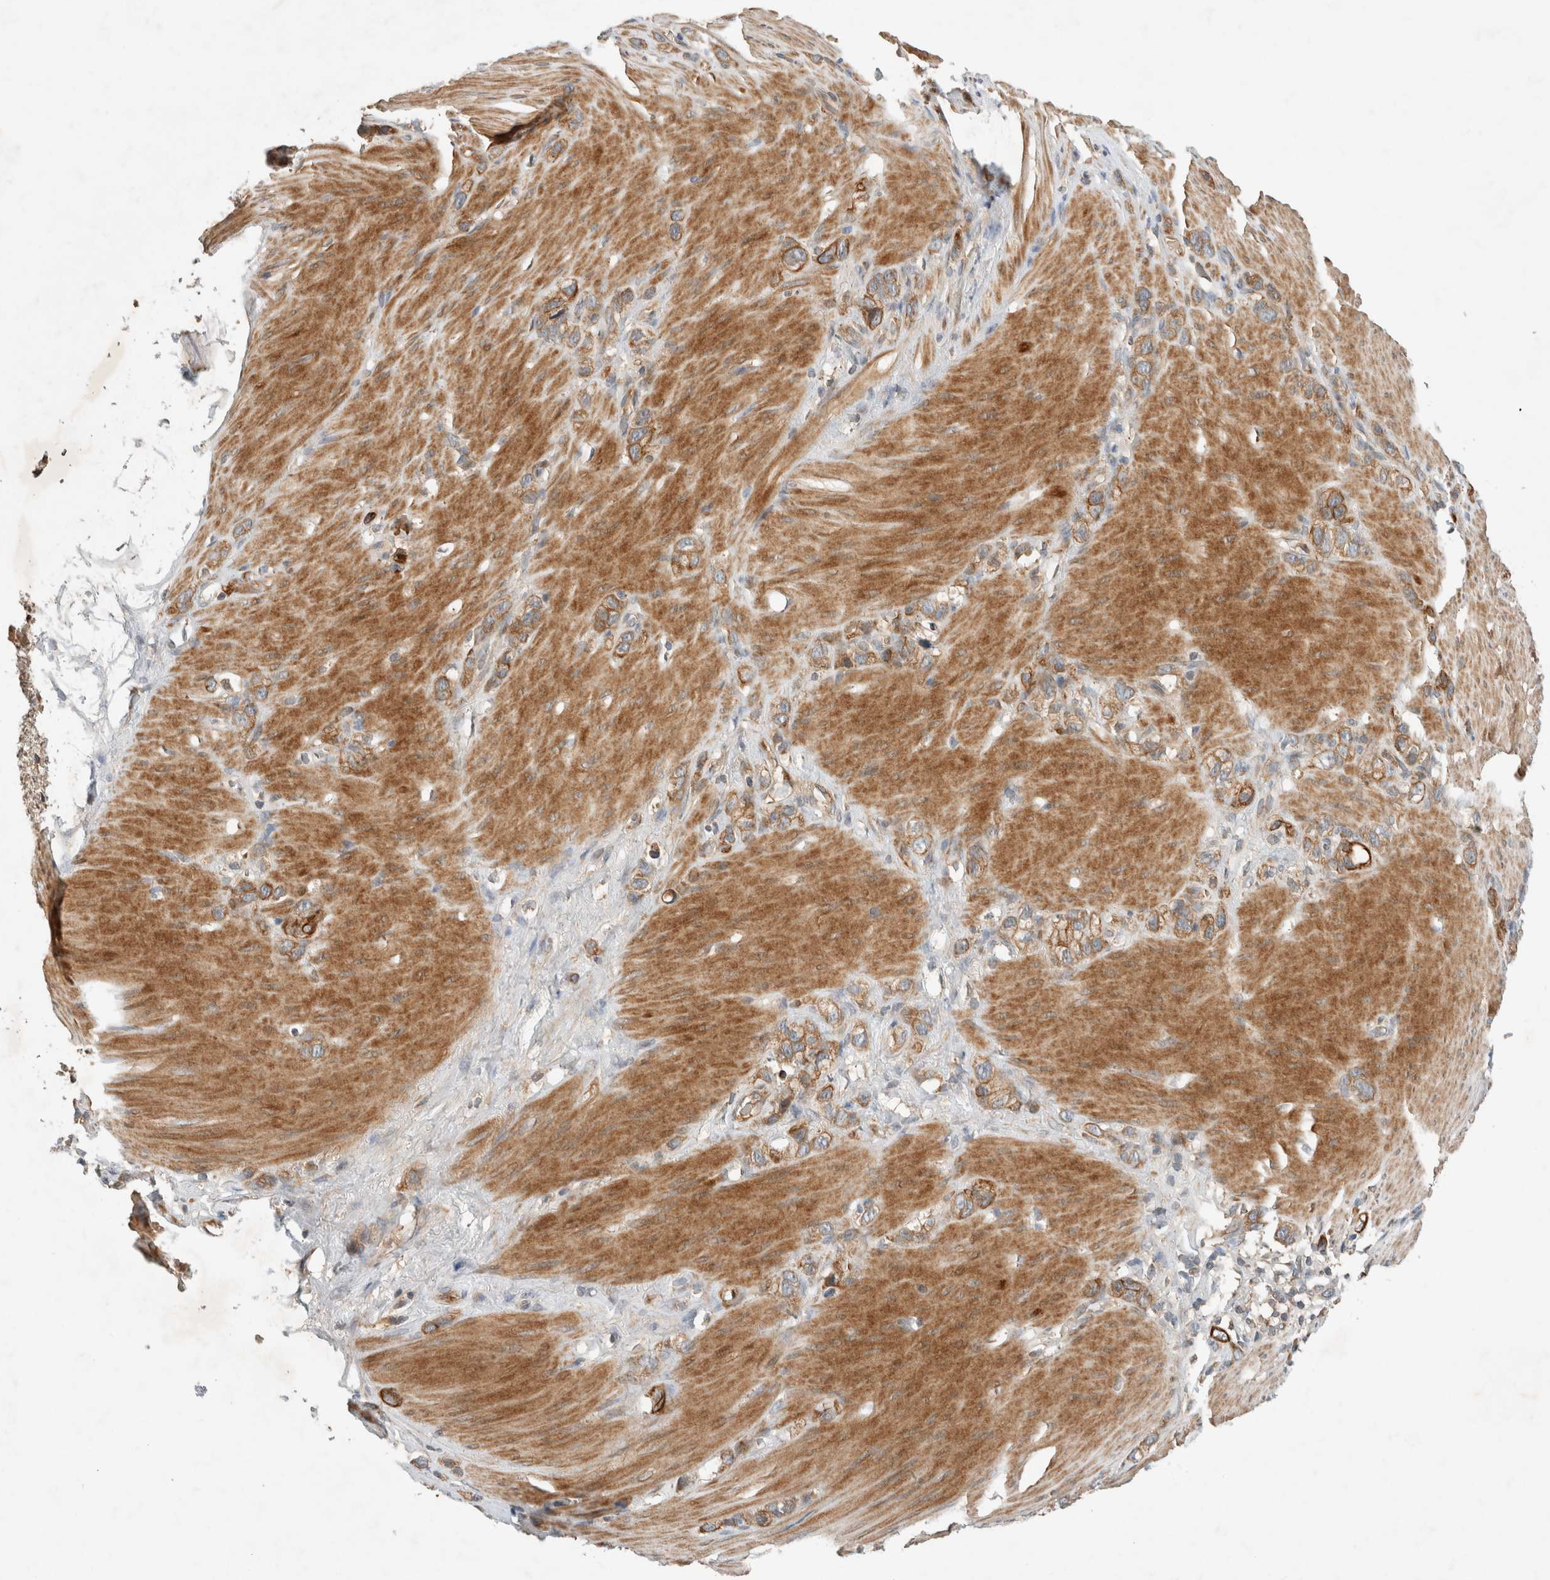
{"staining": {"intensity": "moderate", "quantity": ">75%", "location": "cytoplasmic/membranous"}, "tissue": "stomach cancer", "cell_type": "Tumor cells", "image_type": "cancer", "snomed": [{"axis": "morphology", "description": "Normal tissue, NOS"}, {"axis": "morphology", "description": "Adenocarcinoma, NOS"}, {"axis": "morphology", "description": "Adenocarcinoma, High grade"}, {"axis": "topography", "description": "Stomach, upper"}, {"axis": "topography", "description": "Stomach"}], "caption": "The image shows immunohistochemical staining of stomach cancer. There is moderate cytoplasmic/membranous positivity is present in approximately >75% of tumor cells. Ihc stains the protein of interest in brown and the nuclei are stained blue.", "gene": "ARMC9", "patient": {"sex": "female", "age": 65}}